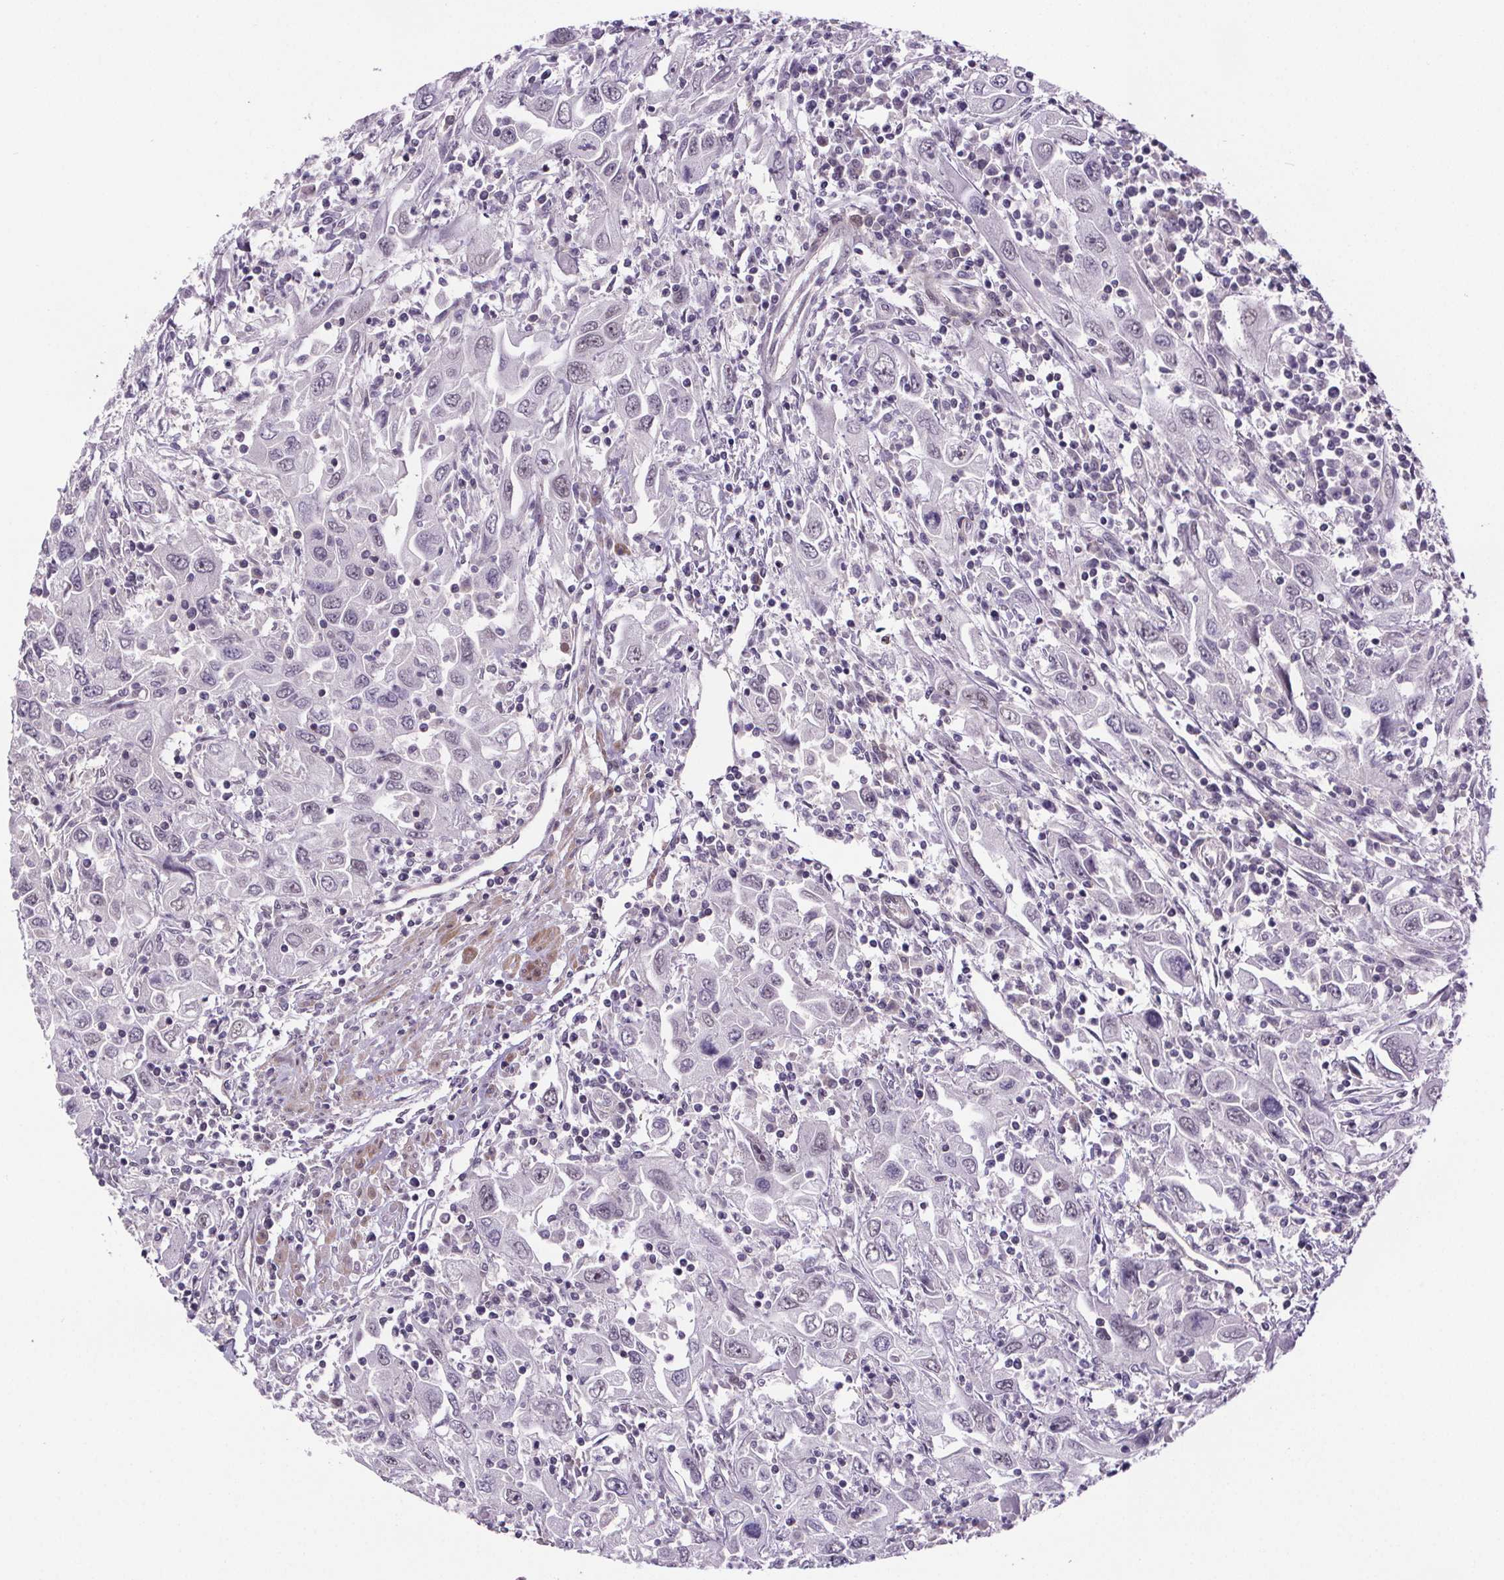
{"staining": {"intensity": "negative", "quantity": "none", "location": "none"}, "tissue": "urothelial cancer", "cell_type": "Tumor cells", "image_type": "cancer", "snomed": [{"axis": "morphology", "description": "Urothelial carcinoma, High grade"}, {"axis": "topography", "description": "Urinary bladder"}], "caption": "A histopathology image of human high-grade urothelial carcinoma is negative for staining in tumor cells.", "gene": "TTC12", "patient": {"sex": "male", "age": 76}}